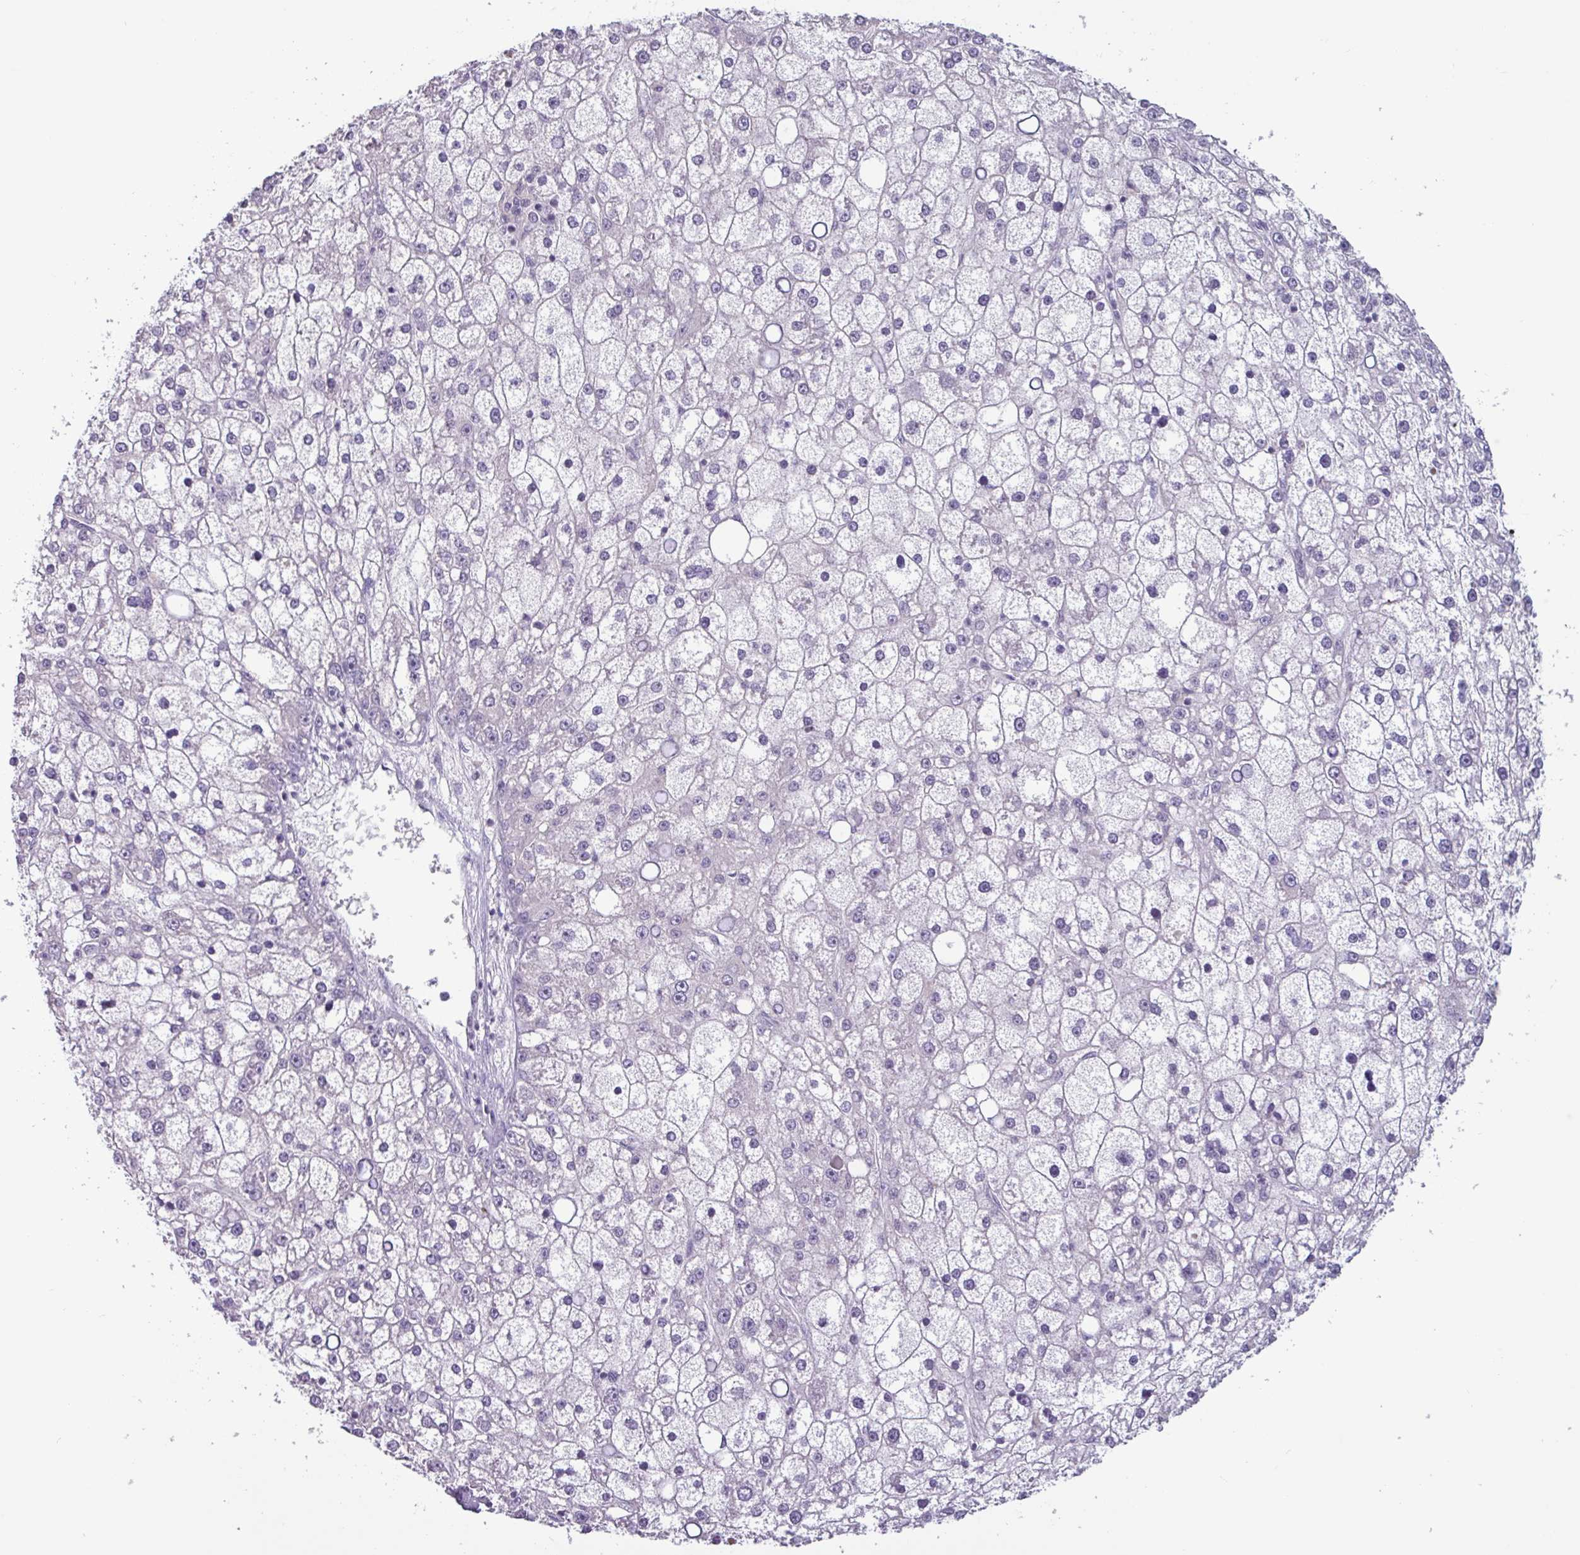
{"staining": {"intensity": "negative", "quantity": "none", "location": "none"}, "tissue": "liver cancer", "cell_type": "Tumor cells", "image_type": "cancer", "snomed": [{"axis": "morphology", "description": "Carcinoma, Hepatocellular, NOS"}, {"axis": "topography", "description": "Liver"}], "caption": "A histopathology image of human hepatocellular carcinoma (liver) is negative for staining in tumor cells.", "gene": "ZNF575", "patient": {"sex": "male", "age": 67}}